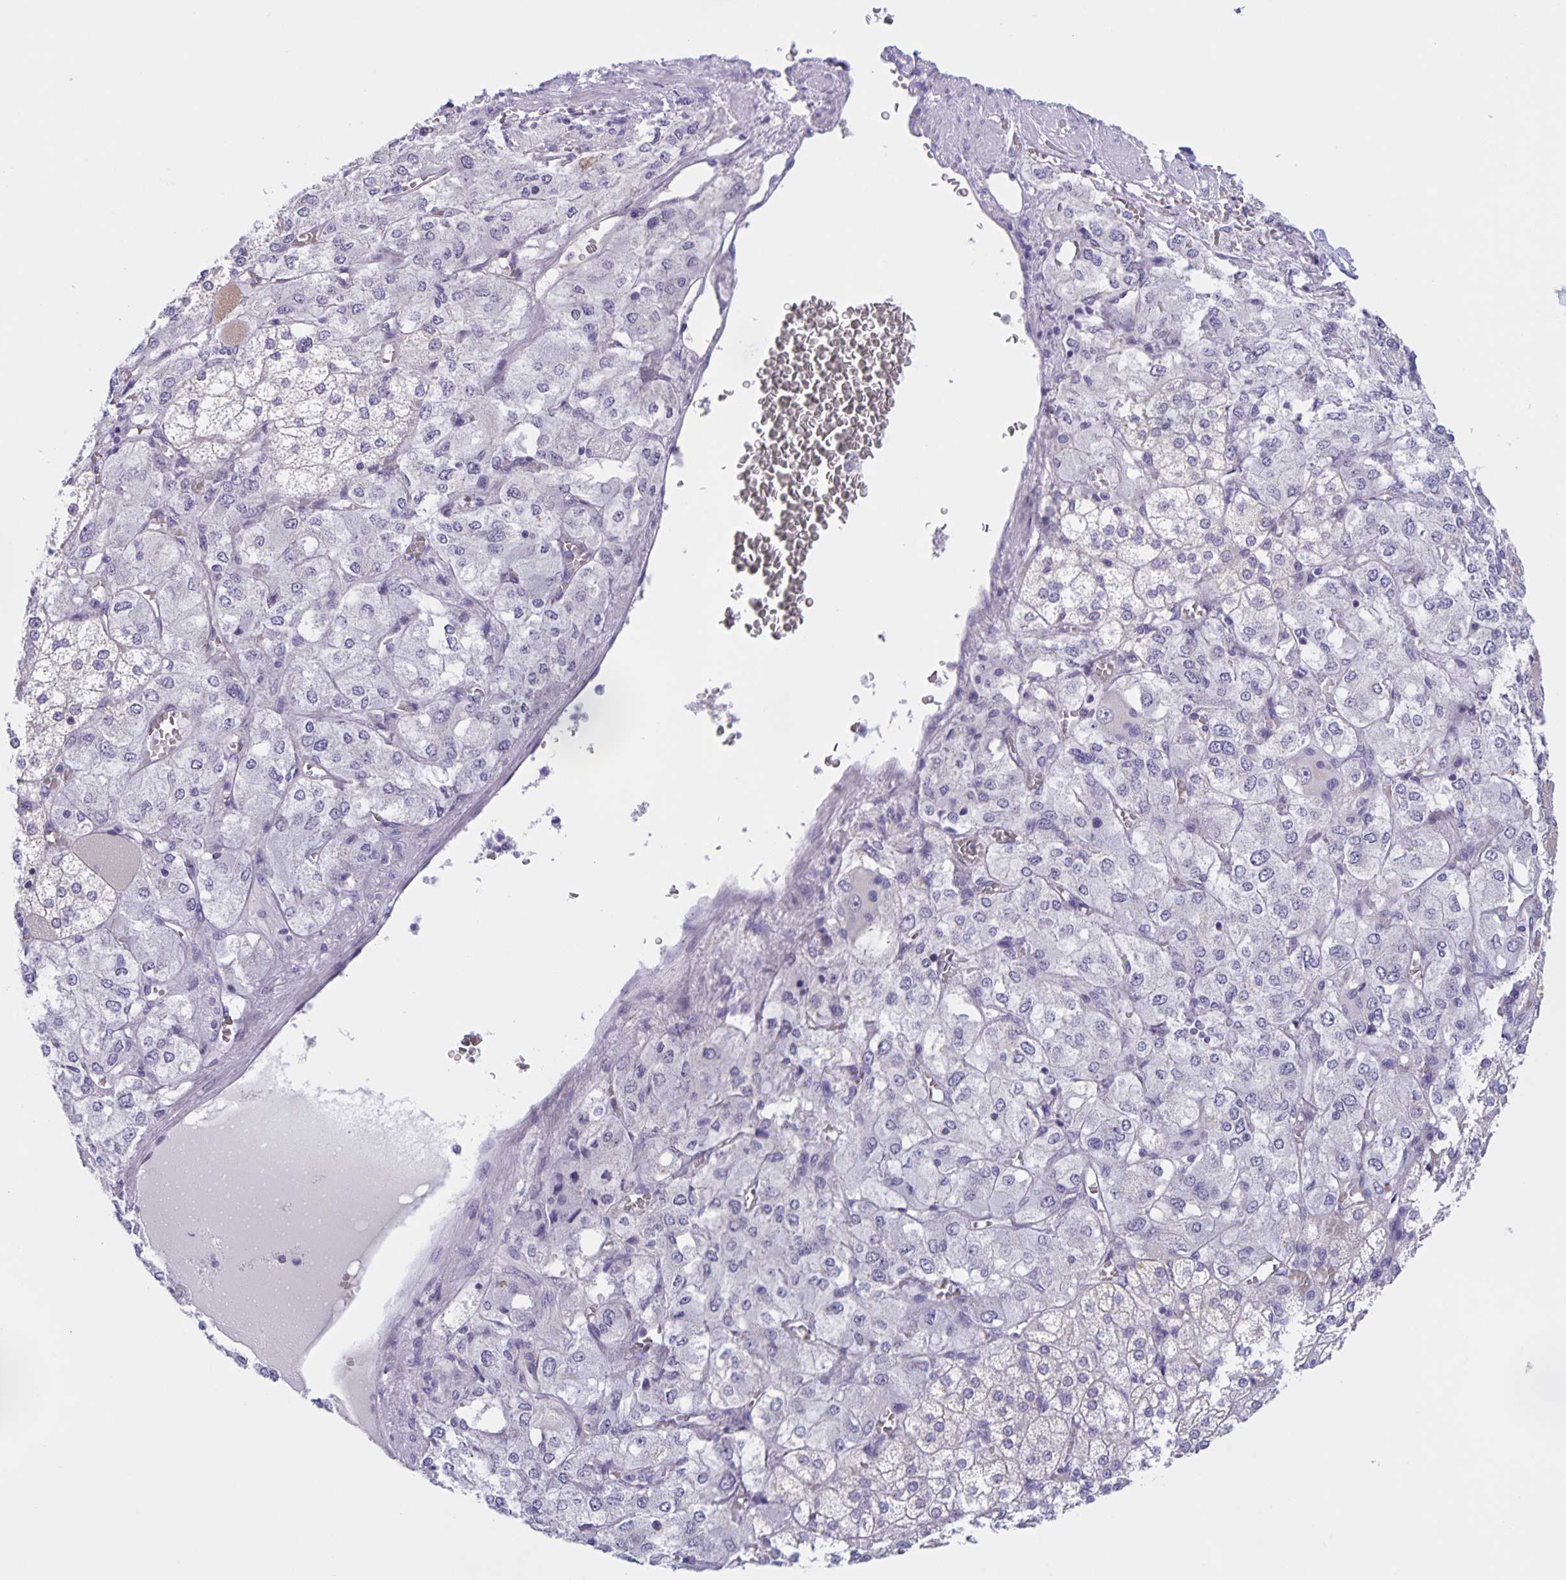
{"staining": {"intensity": "negative", "quantity": "none", "location": "none"}, "tissue": "adrenal gland", "cell_type": "Glandular cells", "image_type": "normal", "snomed": [{"axis": "morphology", "description": "Normal tissue, NOS"}, {"axis": "topography", "description": "Adrenal gland"}], "caption": "This is an immunohistochemistry (IHC) image of benign human adrenal gland. There is no expression in glandular cells.", "gene": "DMGDH", "patient": {"sex": "female", "age": 60}}